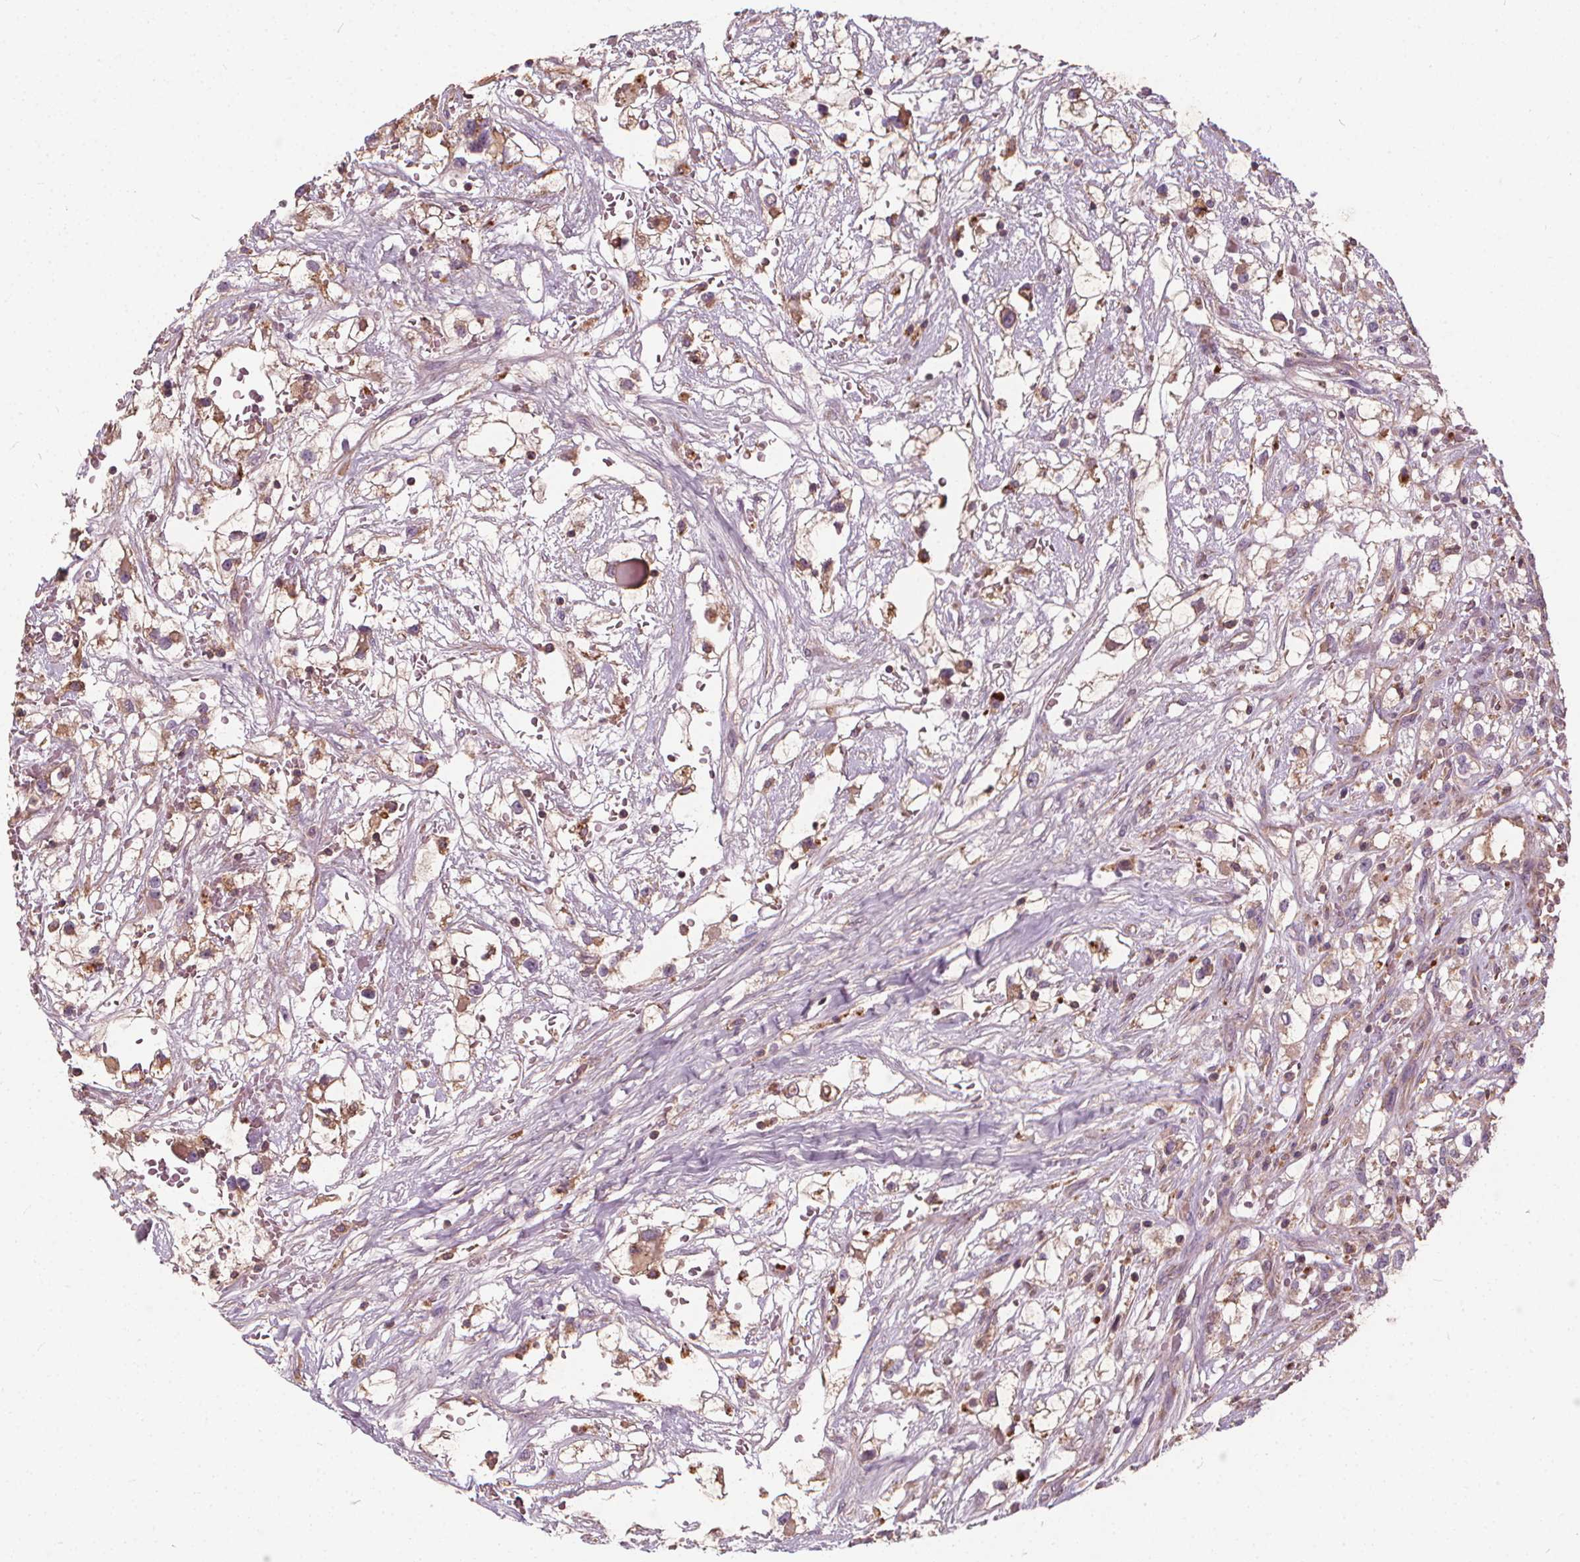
{"staining": {"intensity": "weak", "quantity": ">75%", "location": "cytoplasmic/membranous"}, "tissue": "renal cancer", "cell_type": "Tumor cells", "image_type": "cancer", "snomed": [{"axis": "morphology", "description": "Adenocarcinoma, NOS"}, {"axis": "topography", "description": "Kidney"}], "caption": "Renal cancer (adenocarcinoma) stained with DAB (3,3'-diaminobenzidine) immunohistochemistry (IHC) exhibits low levels of weak cytoplasmic/membranous expression in about >75% of tumor cells.", "gene": "ORAI2", "patient": {"sex": "male", "age": 59}}